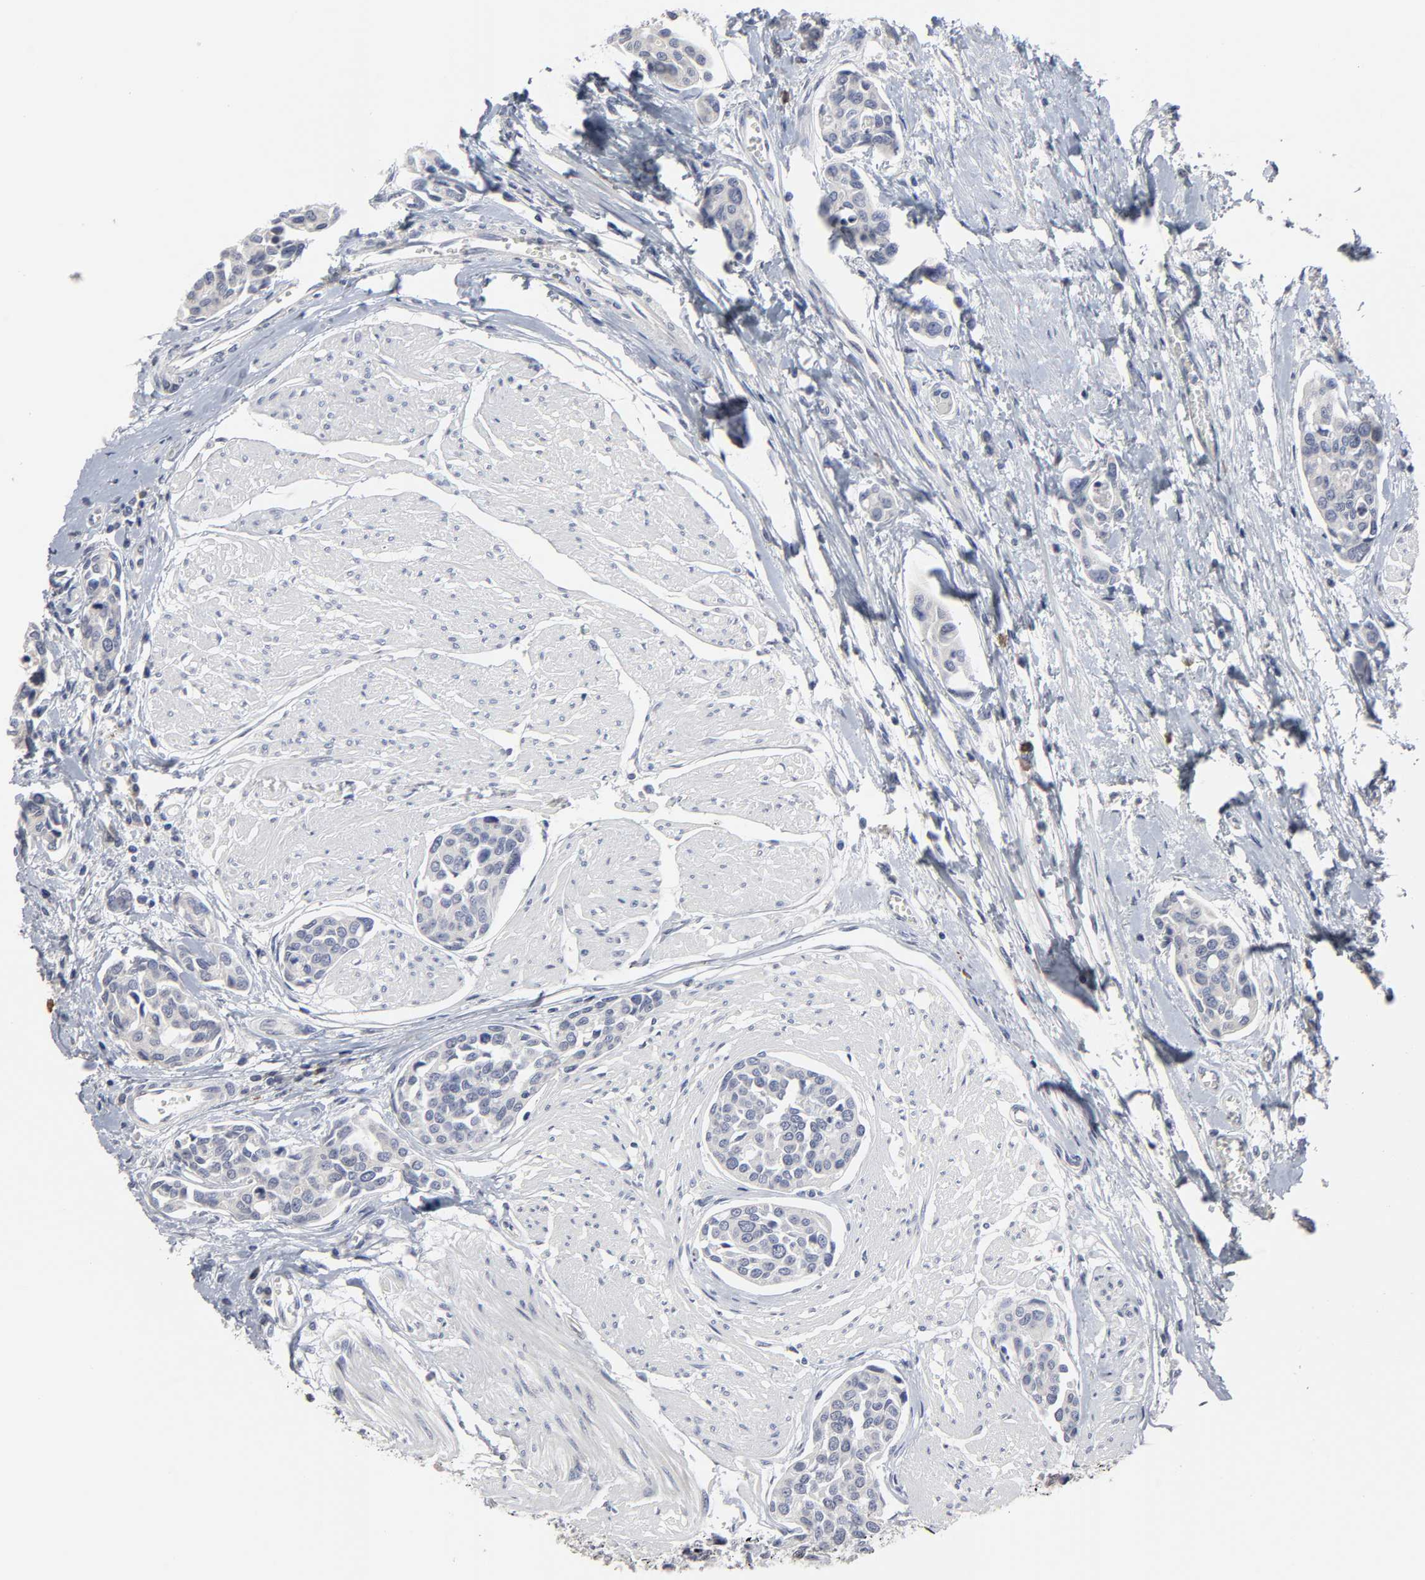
{"staining": {"intensity": "negative", "quantity": "none", "location": "none"}, "tissue": "urothelial cancer", "cell_type": "Tumor cells", "image_type": "cancer", "snomed": [{"axis": "morphology", "description": "Urothelial carcinoma, High grade"}, {"axis": "topography", "description": "Urinary bladder"}], "caption": "This is an immunohistochemistry (IHC) micrograph of high-grade urothelial carcinoma. There is no staining in tumor cells.", "gene": "HNF4A", "patient": {"sex": "male", "age": 78}}